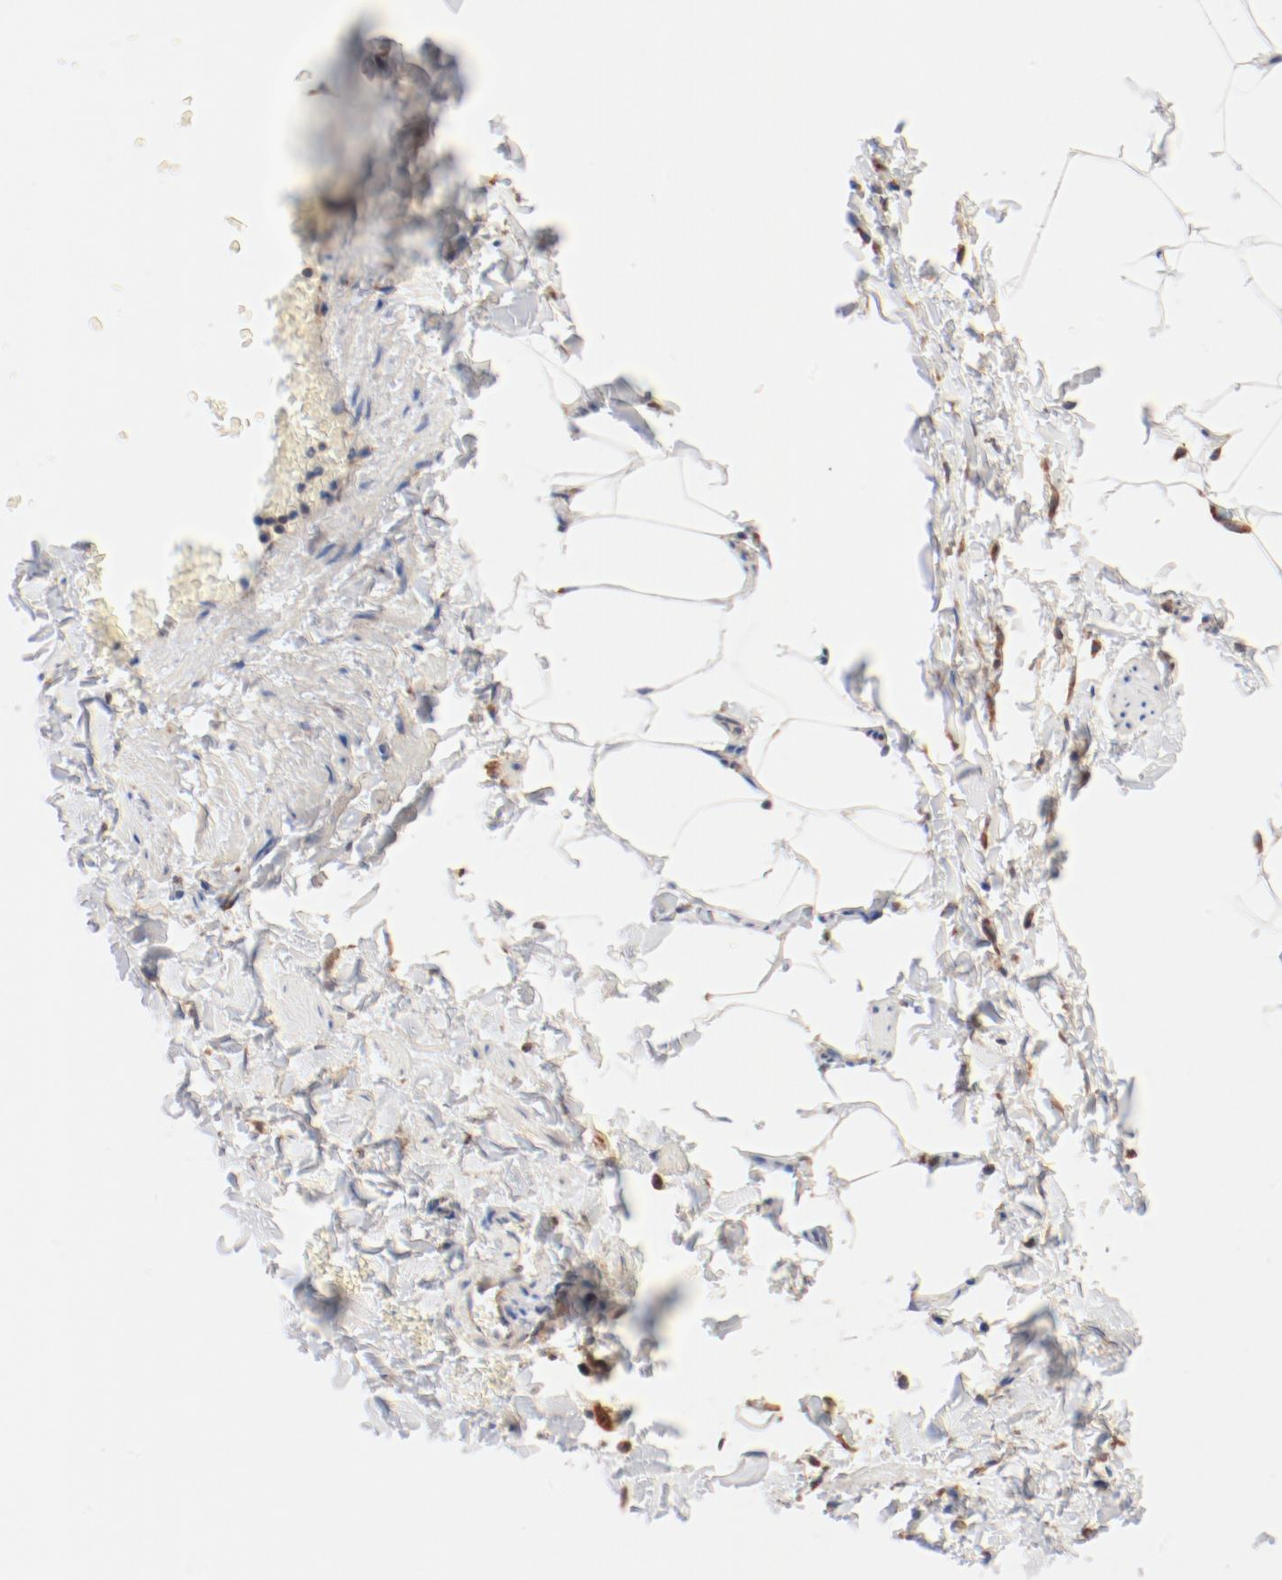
{"staining": {"intensity": "negative", "quantity": "none", "location": "none"}, "tissue": "adipose tissue", "cell_type": "Adipocytes", "image_type": "normal", "snomed": [{"axis": "morphology", "description": "Normal tissue, NOS"}, {"axis": "topography", "description": "Vascular tissue"}], "caption": "An immunohistochemistry histopathology image of unremarkable adipose tissue is shown. There is no staining in adipocytes of adipose tissue.", "gene": "PDPK1", "patient": {"sex": "male", "age": 41}}